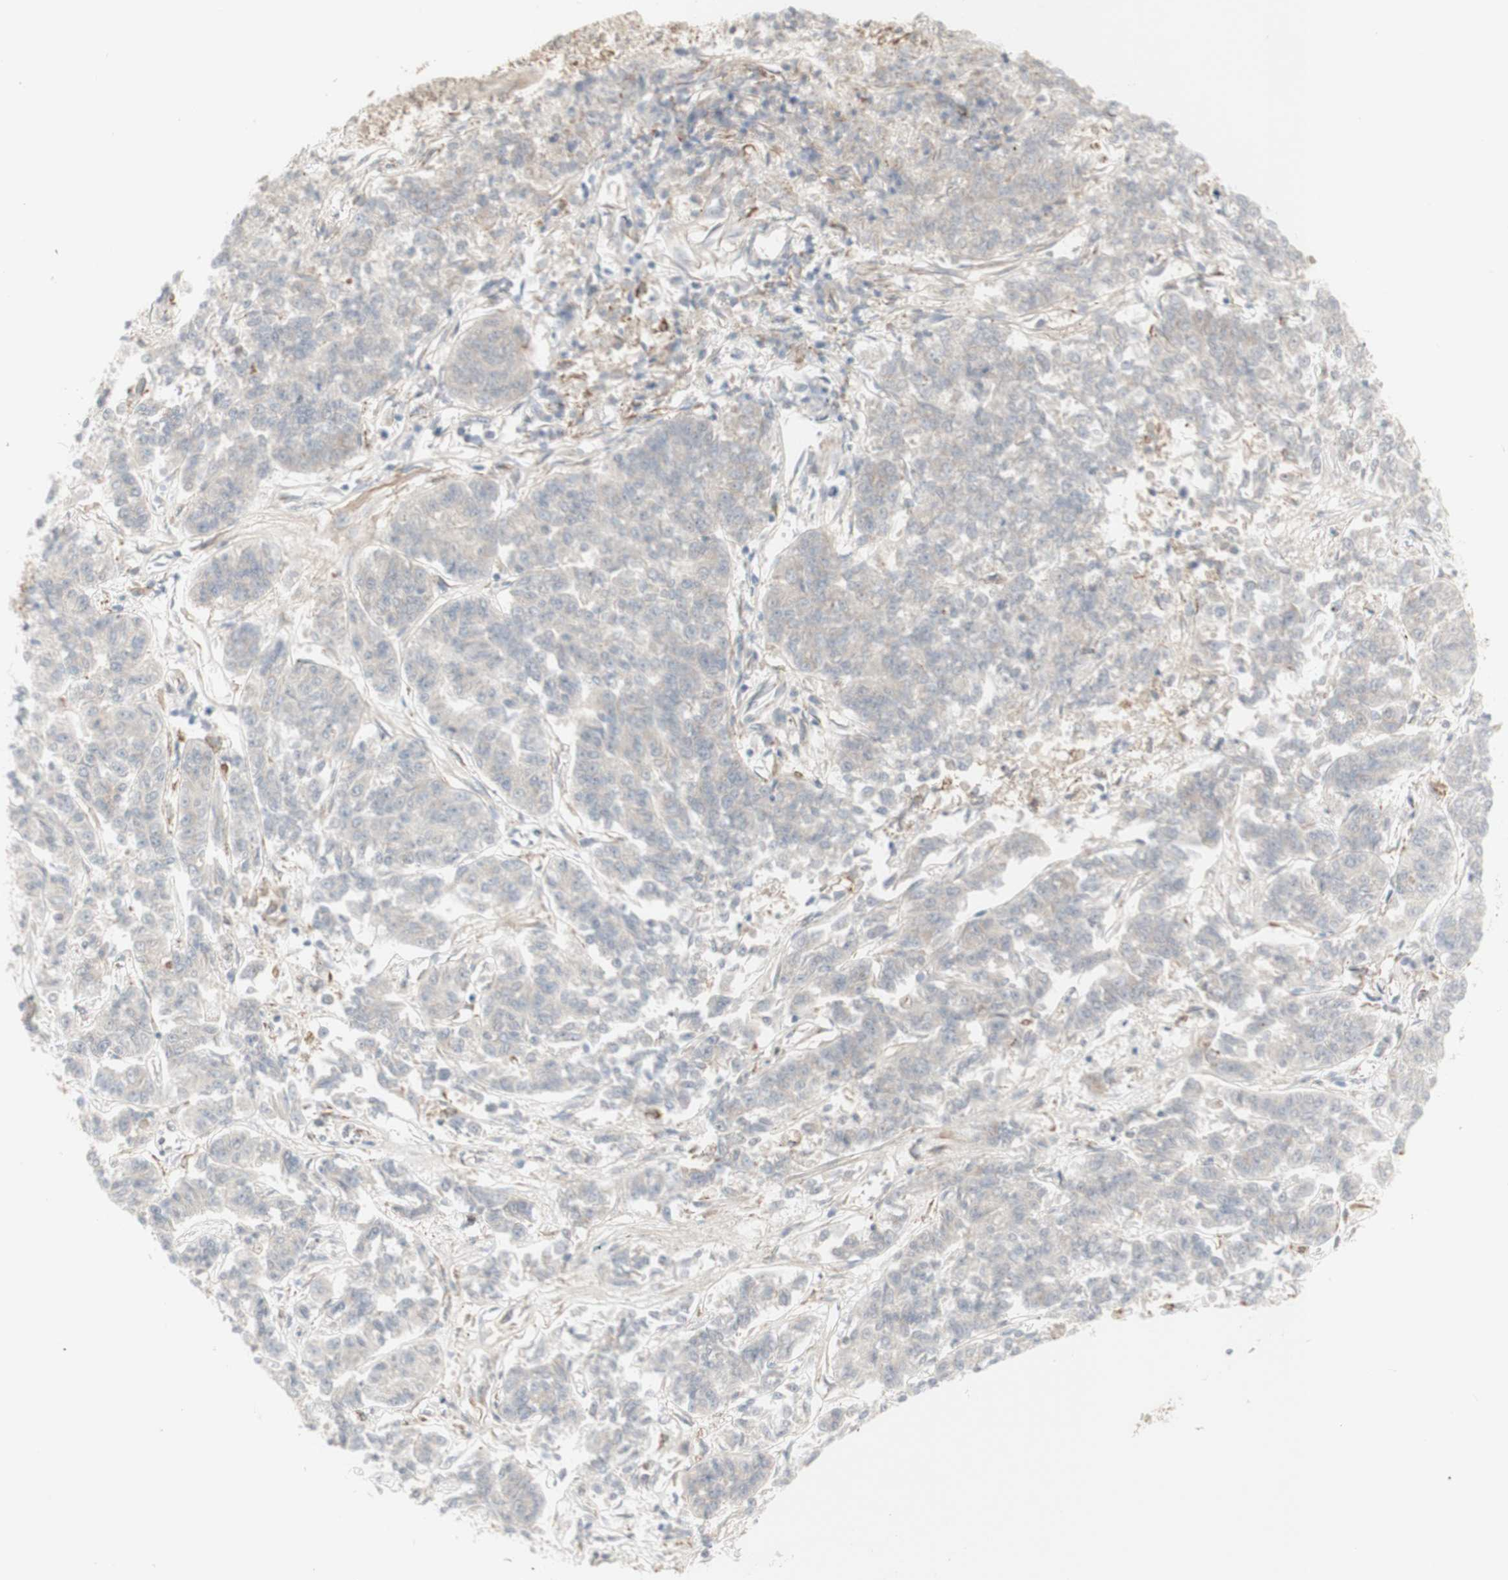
{"staining": {"intensity": "weak", "quantity": ">75%", "location": "cytoplasmic/membranous"}, "tissue": "lung cancer", "cell_type": "Tumor cells", "image_type": "cancer", "snomed": [{"axis": "morphology", "description": "Adenocarcinoma, NOS"}, {"axis": "topography", "description": "Lung"}], "caption": "Immunohistochemical staining of human lung adenocarcinoma displays weak cytoplasmic/membranous protein positivity in approximately >75% of tumor cells.", "gene": "CNN3", "patient": {"sex": "male", "age": 84}}